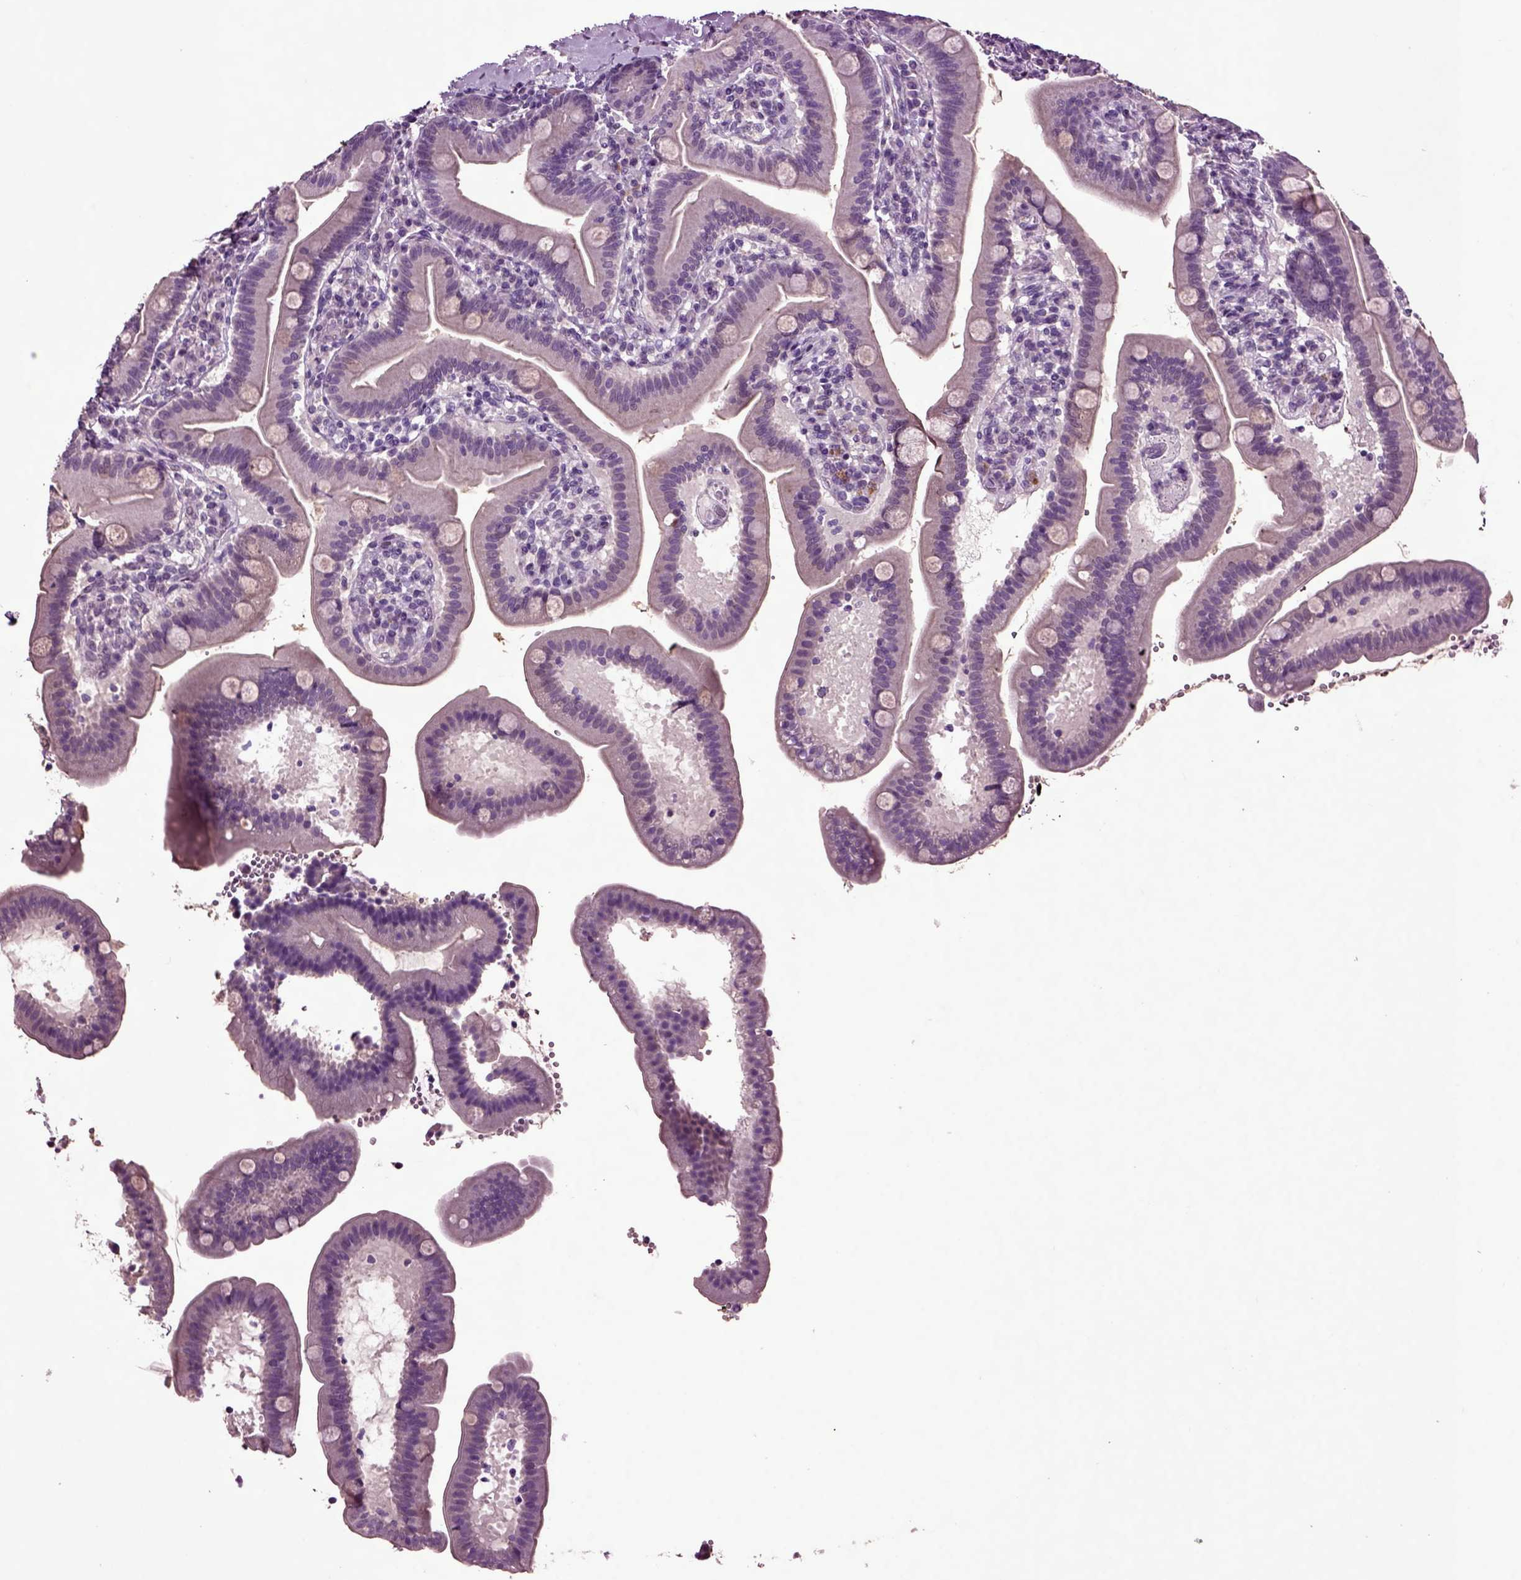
{"staining": {"intensity": "negative", "quantity": "none", "location": "none"}, "tissue": "small intestine", "cell_type": "Glandular cells", "image_type": "normal", "snomed": [{"axis": "morphology", "description": "Normal tissue, NOS"}, {"axis": "topography", "description": "Small intestine"}], "caption": "This is an immunohistochemistry (IHC) histopathology image of unremarkable small intestine. There is no staining in glandular cells.", "gene": "CRHR1", "patient": {"sex": "male", "age": 66}}